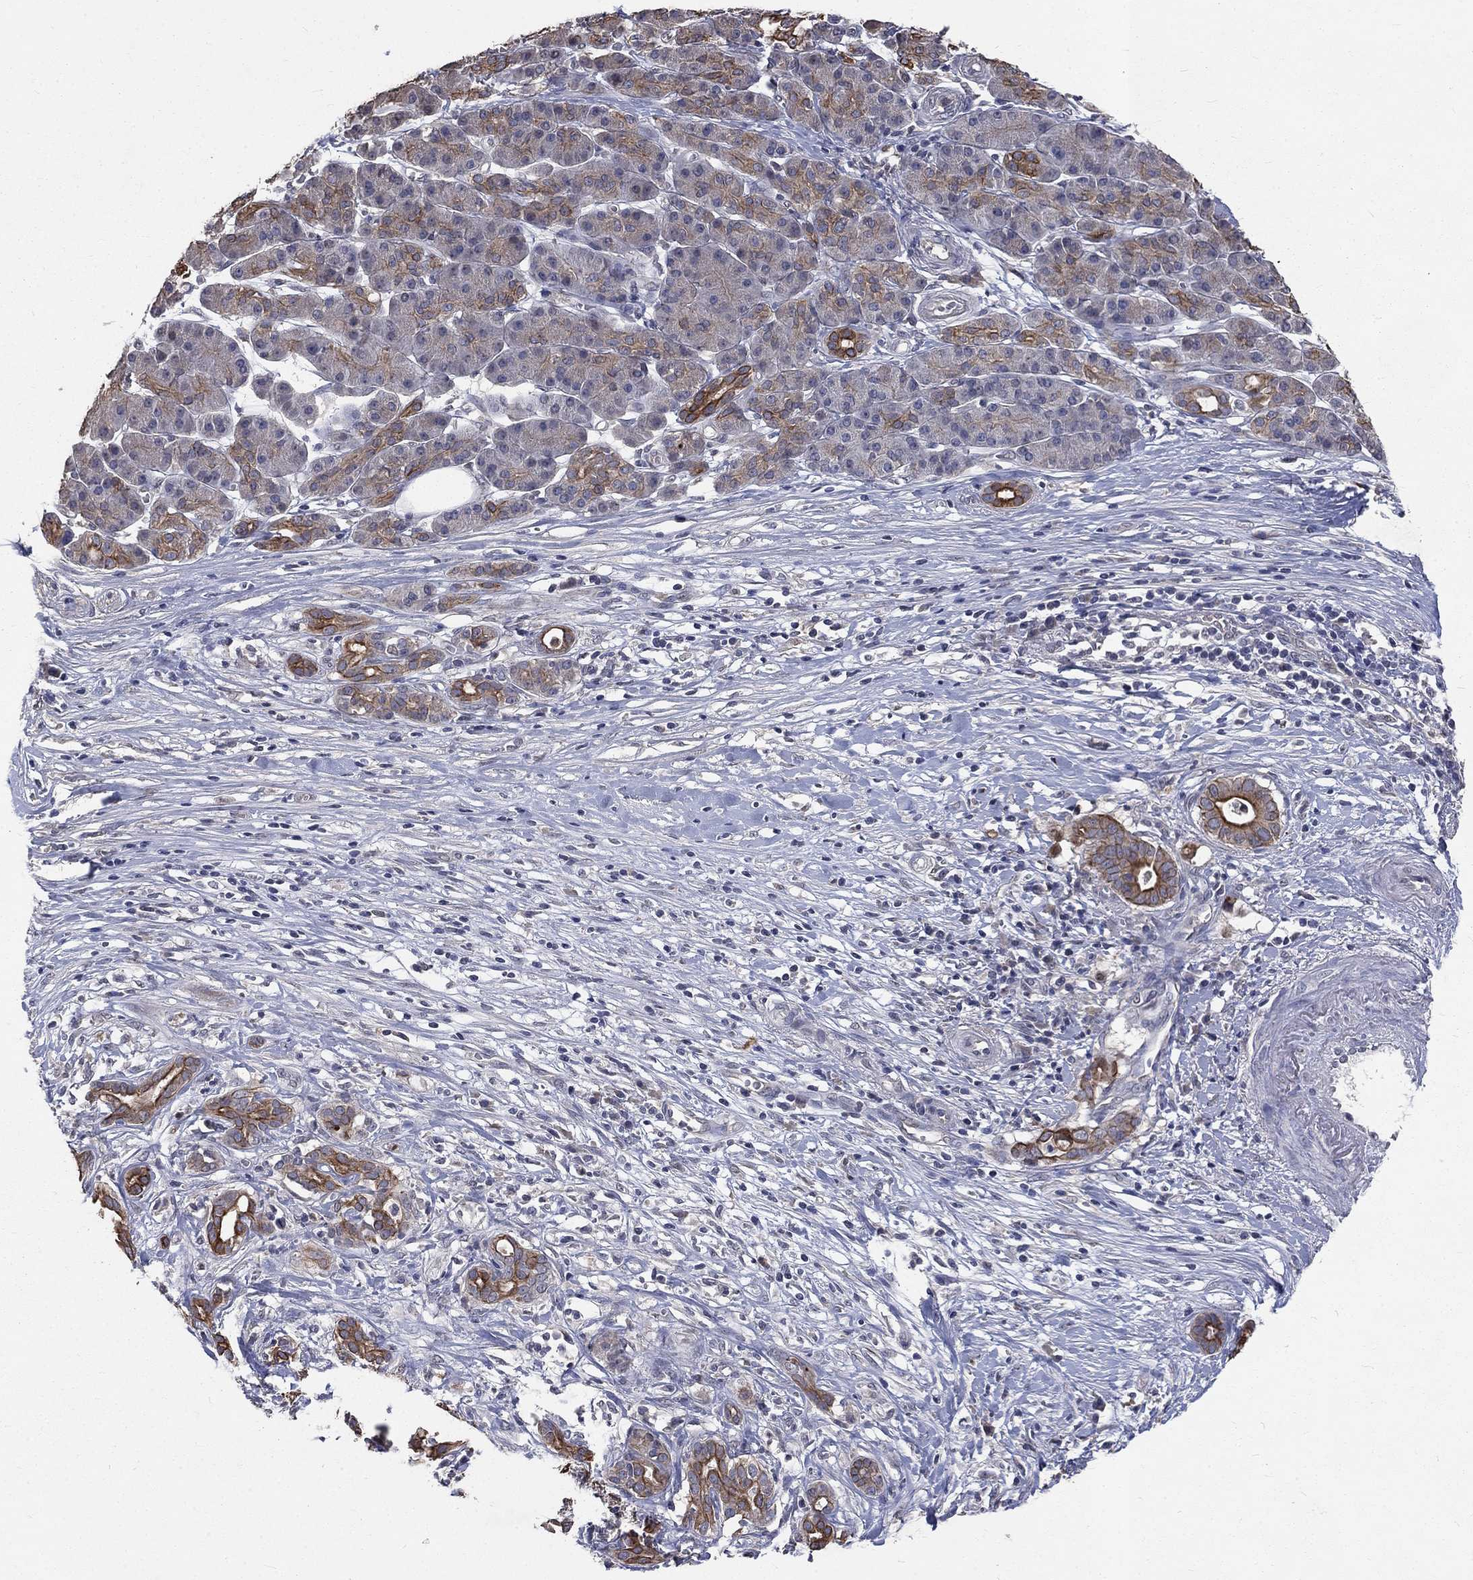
{"staining": {"intensity": "strong", "quantity": "<25%", "location": "cytoplasmic/membranous"}, "tissue": "pancreatic cancer", "cell_type": "Tumor cells", "image_type": "cancer", "snomed": [{"axis": "morphology", "description": "Adenocarcinoma, NOS"}, {"axis": "topography", "description": "Pancreas"}], "caption": "About <25% of tumor cells in adenocarcinoma (pancreatic) reveal strong cytoplasmic/membranous protein positivity as visualized by brown immunohistochemical staining.", "gene": "CHST5", "patient": {"sex": "male", "age": 61}}